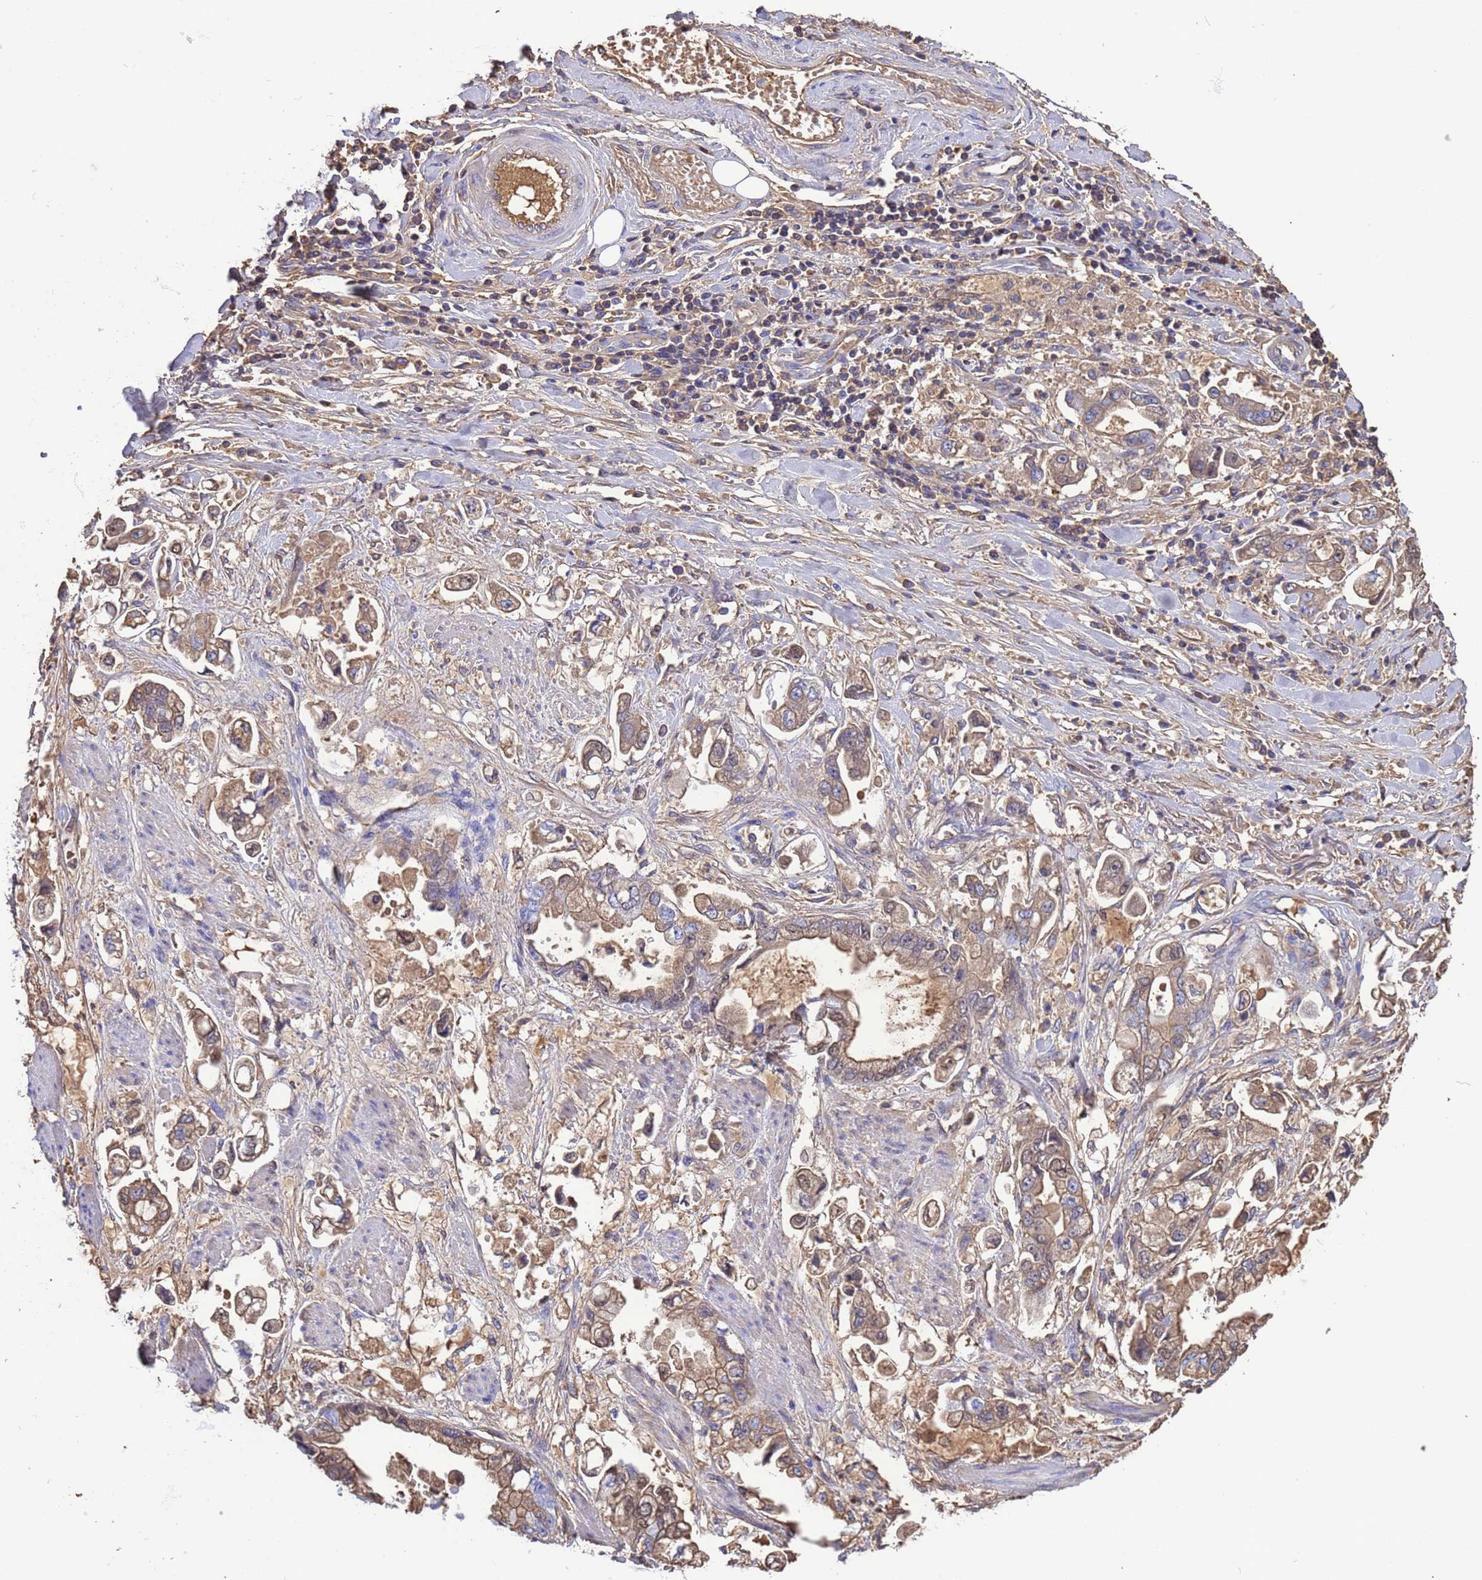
{"staining": {"intensity": "moderate", "quantity": "25%-75%", "location": "cytoplasmic/membranous"}, "tissue": "stomach cancer", "cell_type": "Tumor cells", "image_type": "cancer", "snomed": [{"axis": "morphology", "description": "Adenocarcinoma, NOS"}, {"axis": "topography", "description": "Stomach"}], "caption": "Stomach cancer stained with immunohistochemistry (IHC) reveals moderate cytoplasmic/membranous staining in approximately 25%-75% of tumor cells. The staining is performed using DAB (3,3'-diaminobenzidine) brown chromogen to label protein expression. The nuclei are counter-stained blue using hematoxylin.", "gene": "H1-7", "patient": {"sex": "male", "age": 62}}